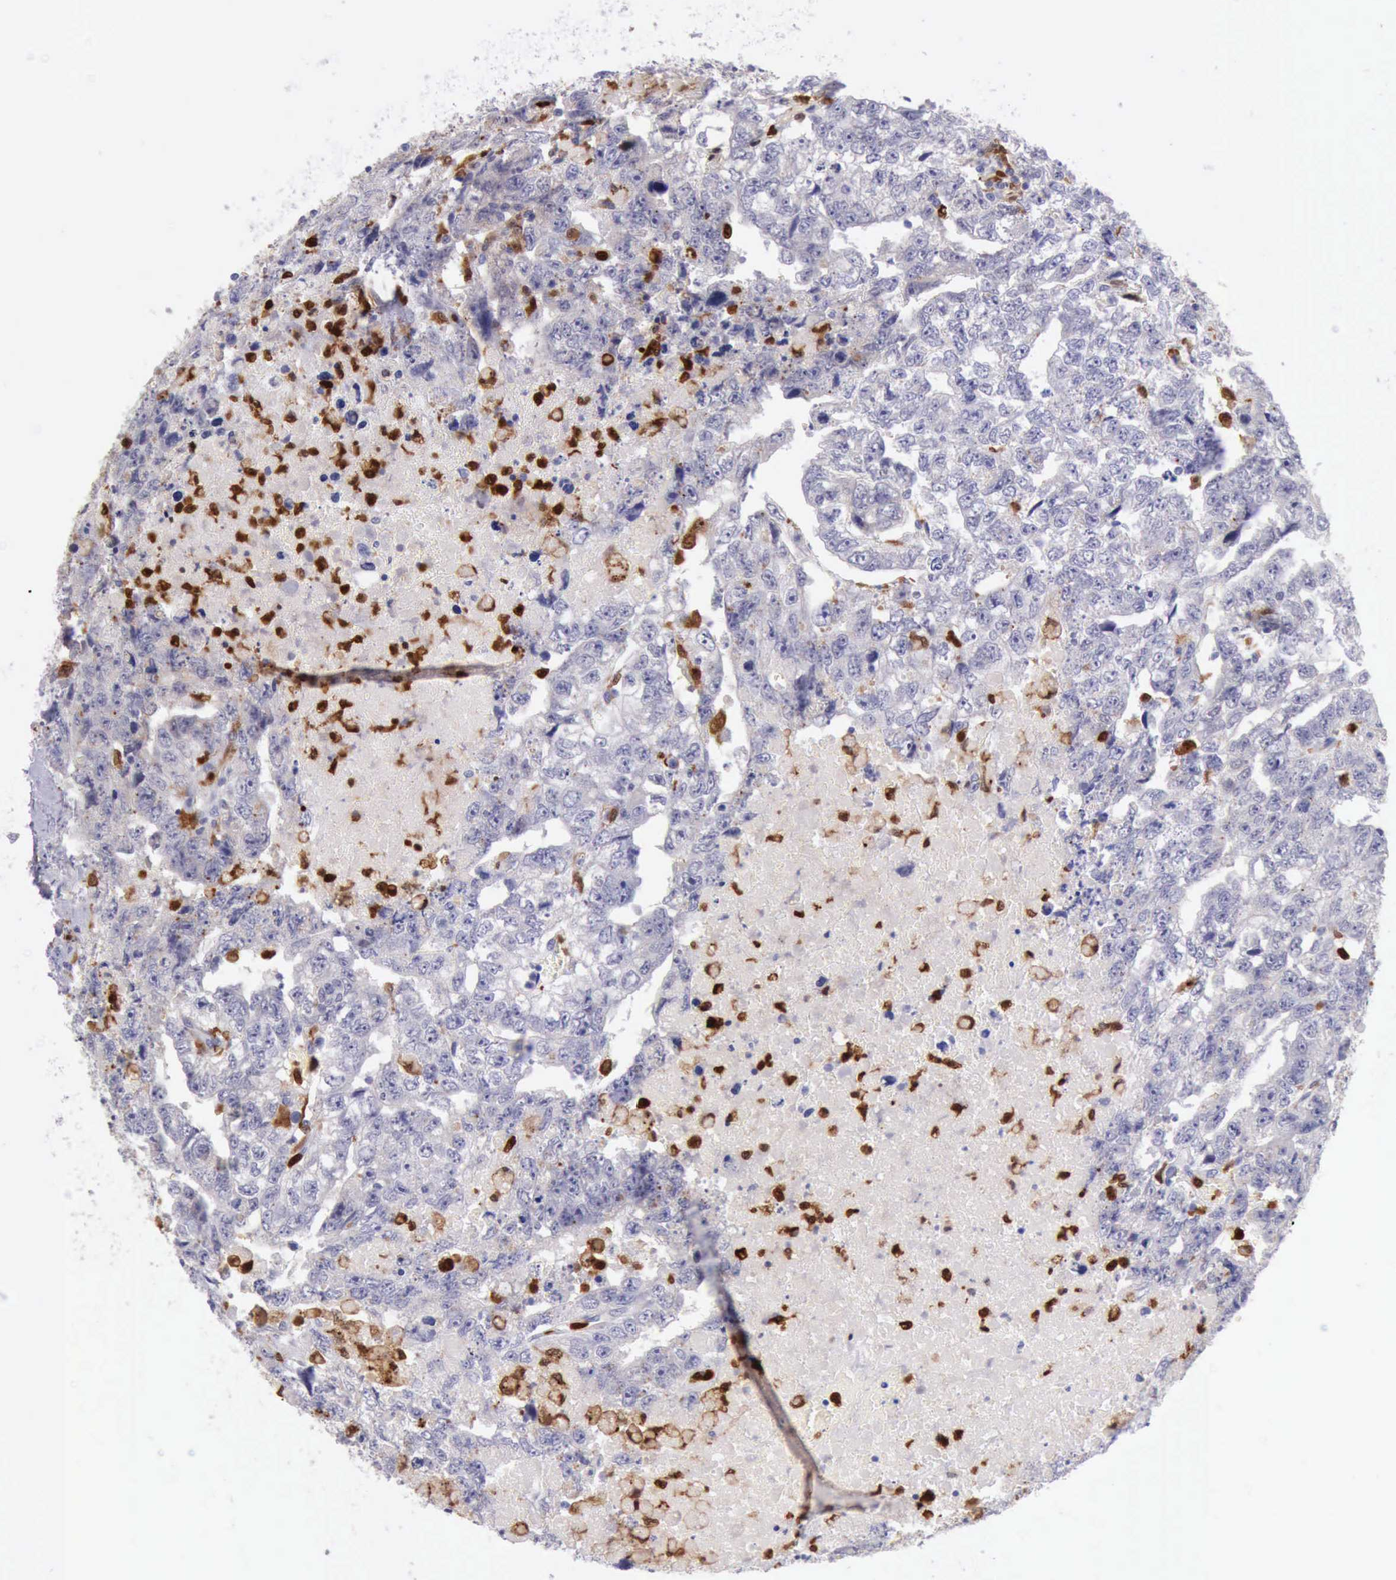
{"staining": {"intensity": "negative", "quantity": "none", "location": "none"}, "tissue": "testis cancer", "cell_type": "Tumor cells", "image_type": "cancer", "snomed": [{"axis": "morphology", "description": "Carcinoma, Embryonal, NOS"}, {"axis": "topography", "description": "Testis"}], "caption": "Histopathology image shows no significant protein staining in tumor cells of testis cancer.", "gene": "CSTA", "patient": {"sex": "male", "age": 36}}